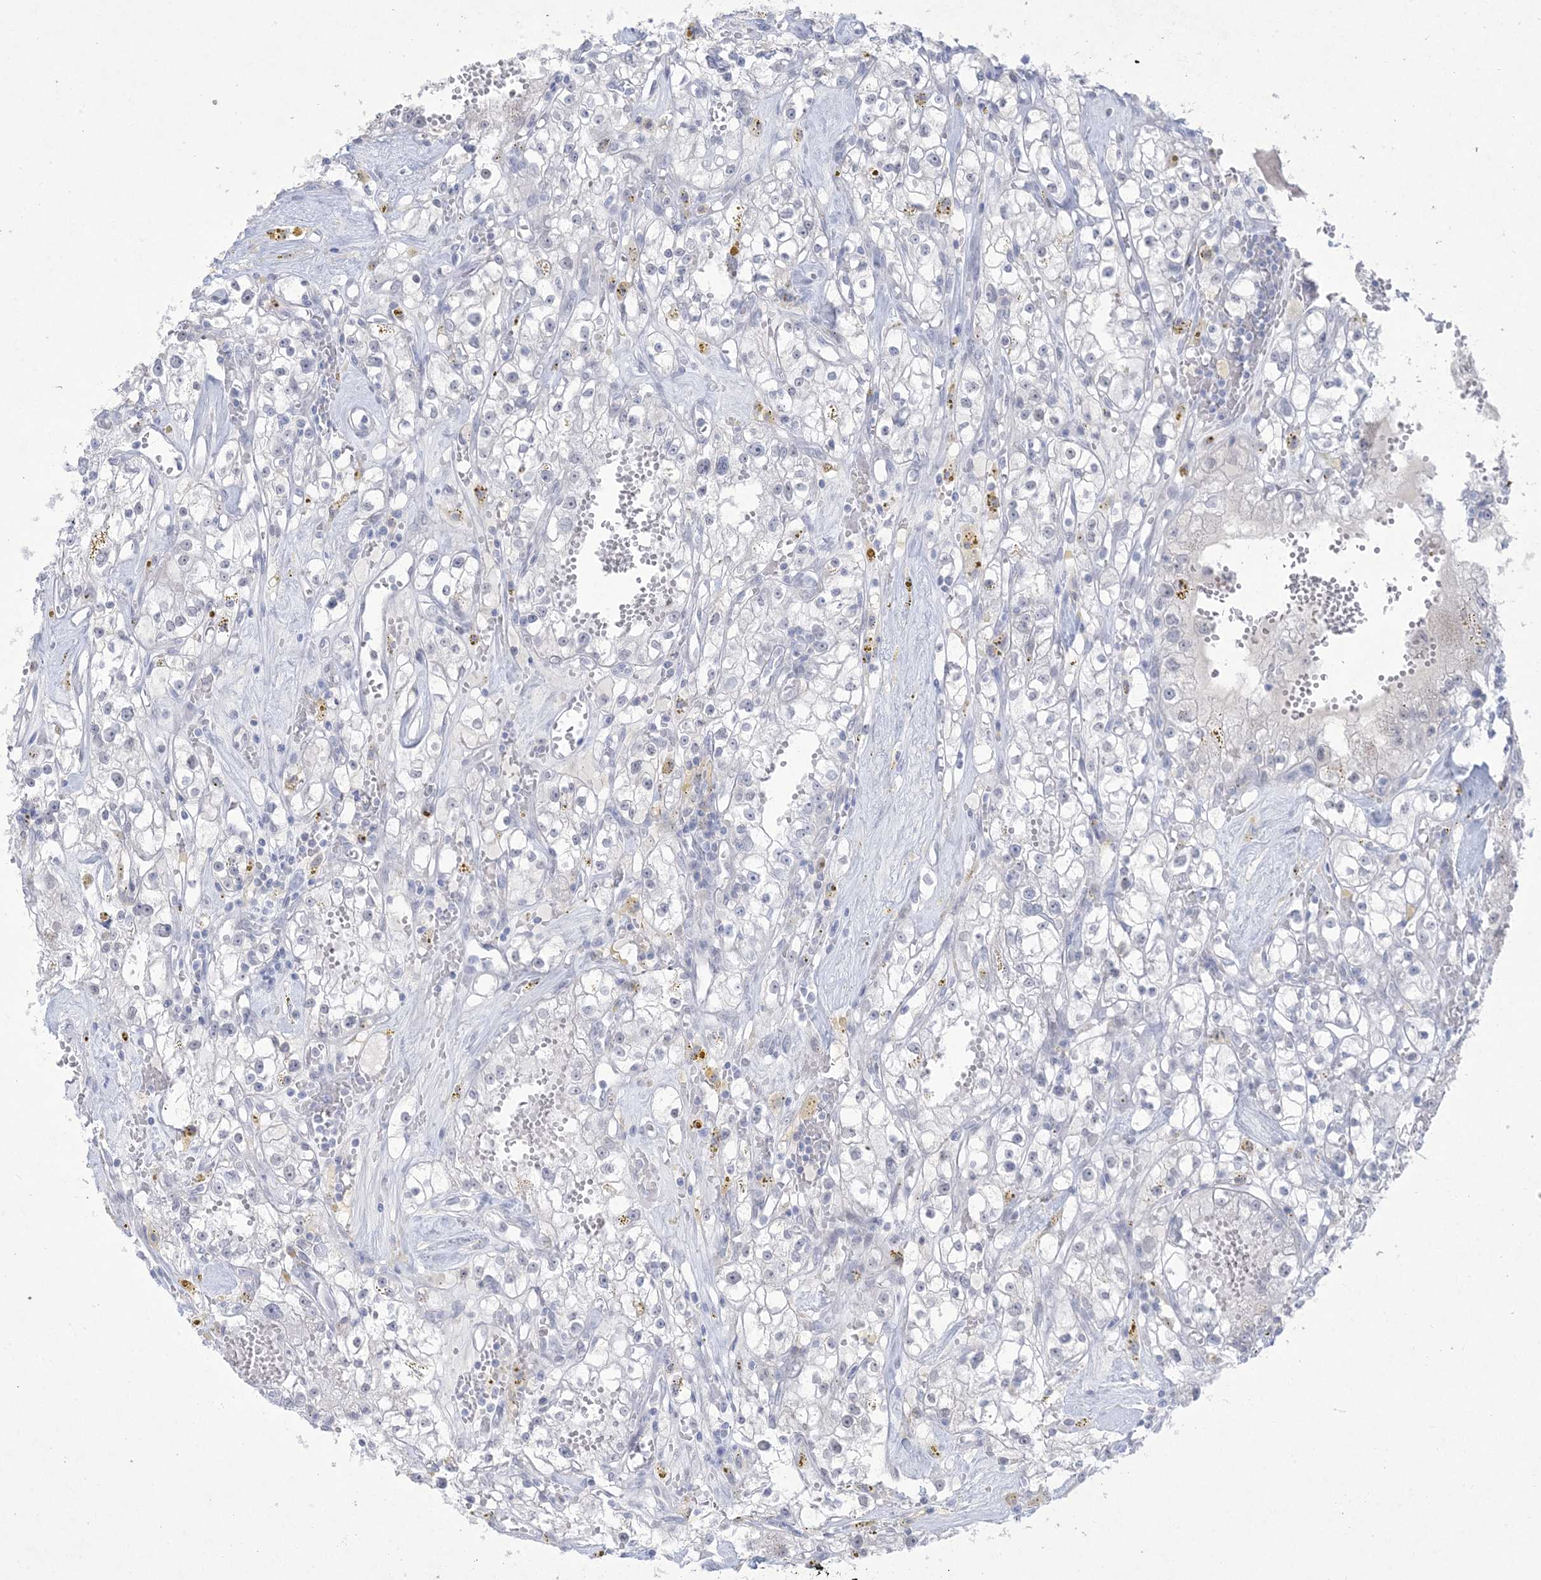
{"staining": {"intensity": "negative", "quantity": "none", "location": "none"}, "tissue": "renal cancer", "cell_type": "Tumor cells", "image_type": "cancer", "snomed": [{"axis": "morphology", "description": "Adenocarcinoma, NOS"}, {"axis": "topography", "description": "Kidney"}], "caption": "This is an immunohistochemistry histopathology image of renal cancer (adenocarcinoma). There is no expression in tumor cells.", "gene": "HOMEZ", "patient": {"sex": "male", "age": 56}}